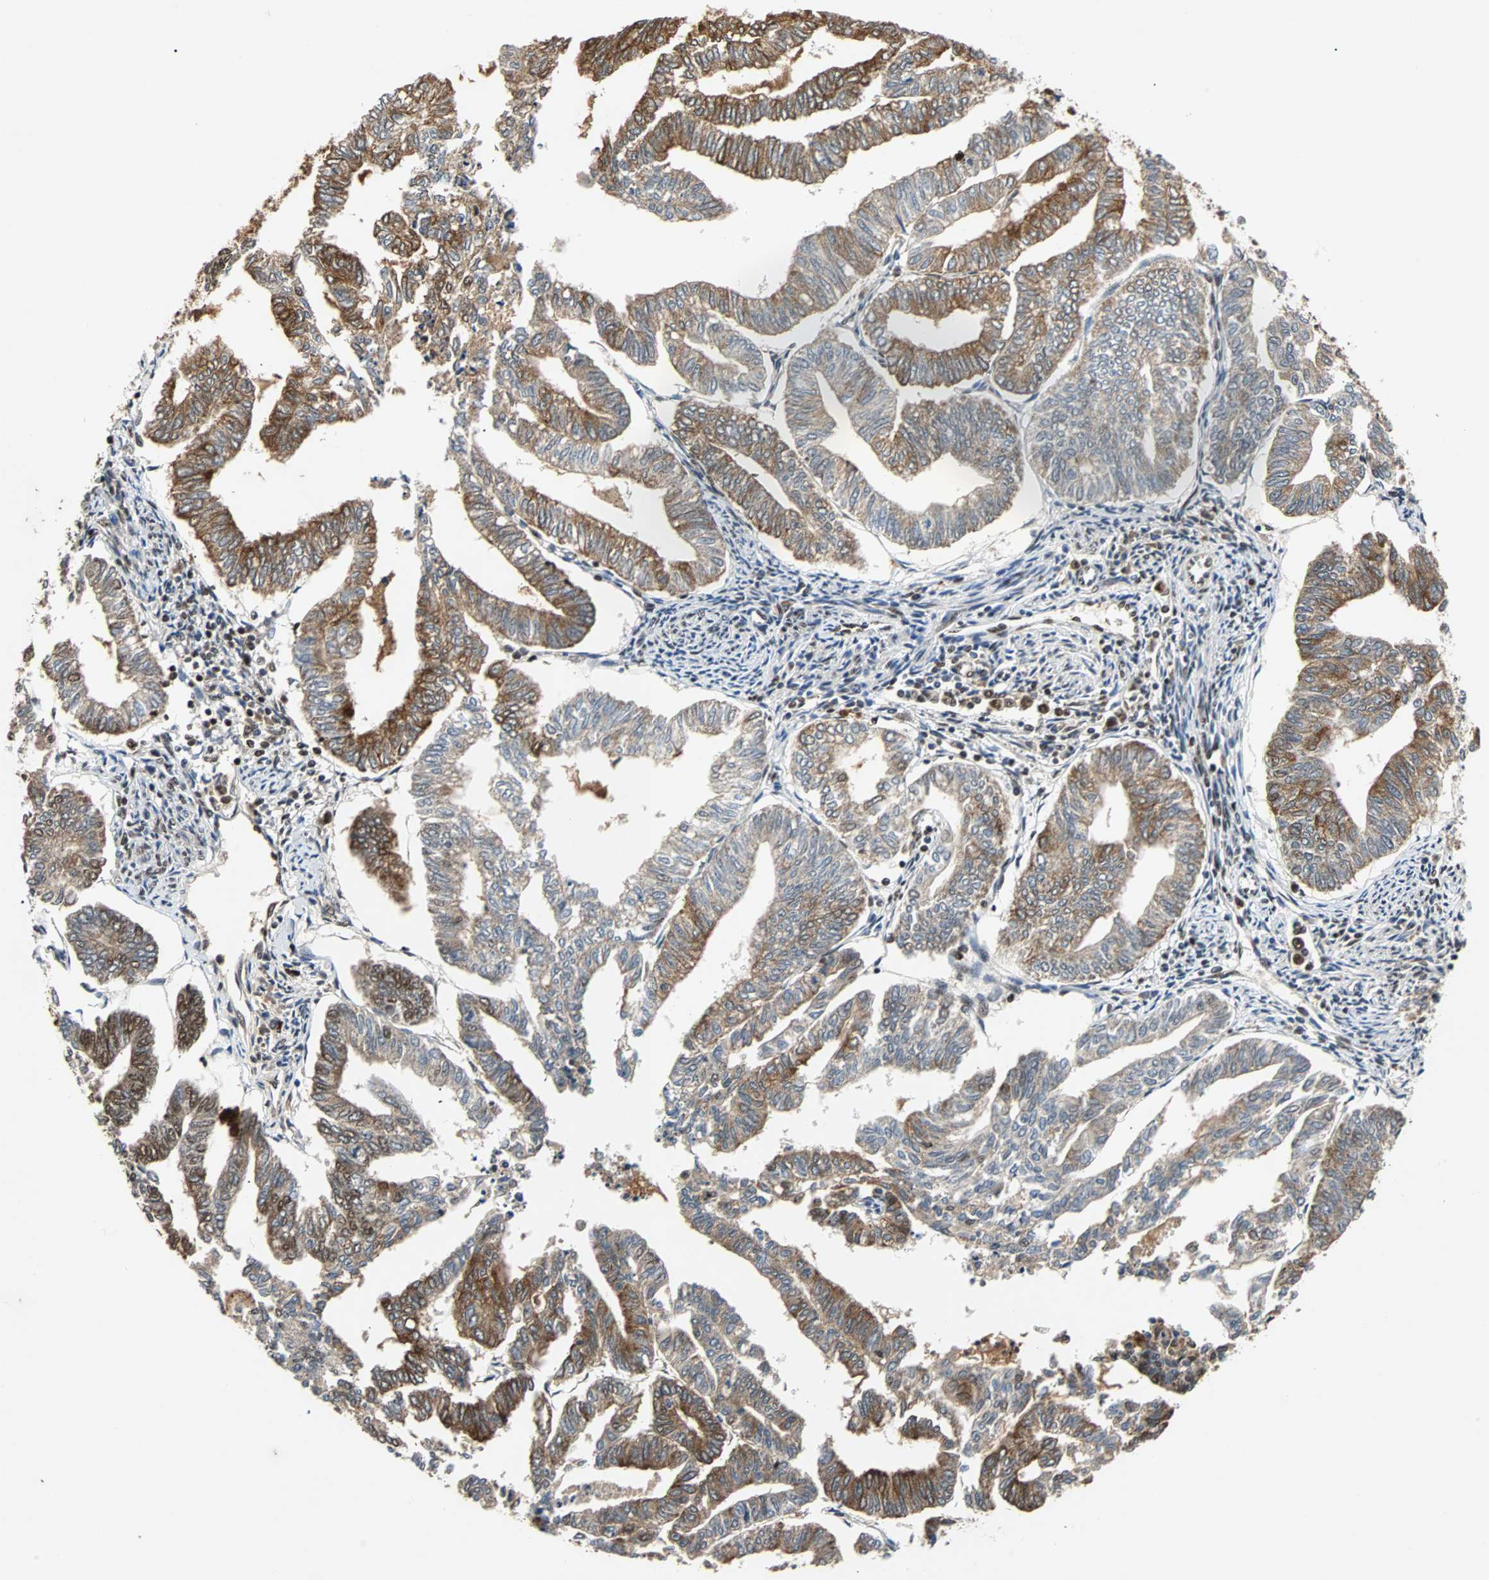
{"staining": {"intensity": "moderate", "quantity": "25%-75%", "location": "cytoplasmic/membranous,nuclear"}, "tissue": "endometrial cancer", "cell_type": "Tumor cells", "image_type": "cancer", "snomed": [{"axis": "morphology", "description": "Adenocarcinoma, NOS"}, {"axis": "topography", "description": "Endometrium"}], "caption": "Tumor cells demonstrate medium levels of moderate cytoplasmic/membranous and nuclear positivity in about 25%-75% of cells in human endometrial adenocarcinoma. The staining is performed using DAB brown chromogen to label protein expression. The nuclei are counter-stained blue using hematoxylin.", "gene": "TAF5", "patient": {"sex": "female", "age": 79}}